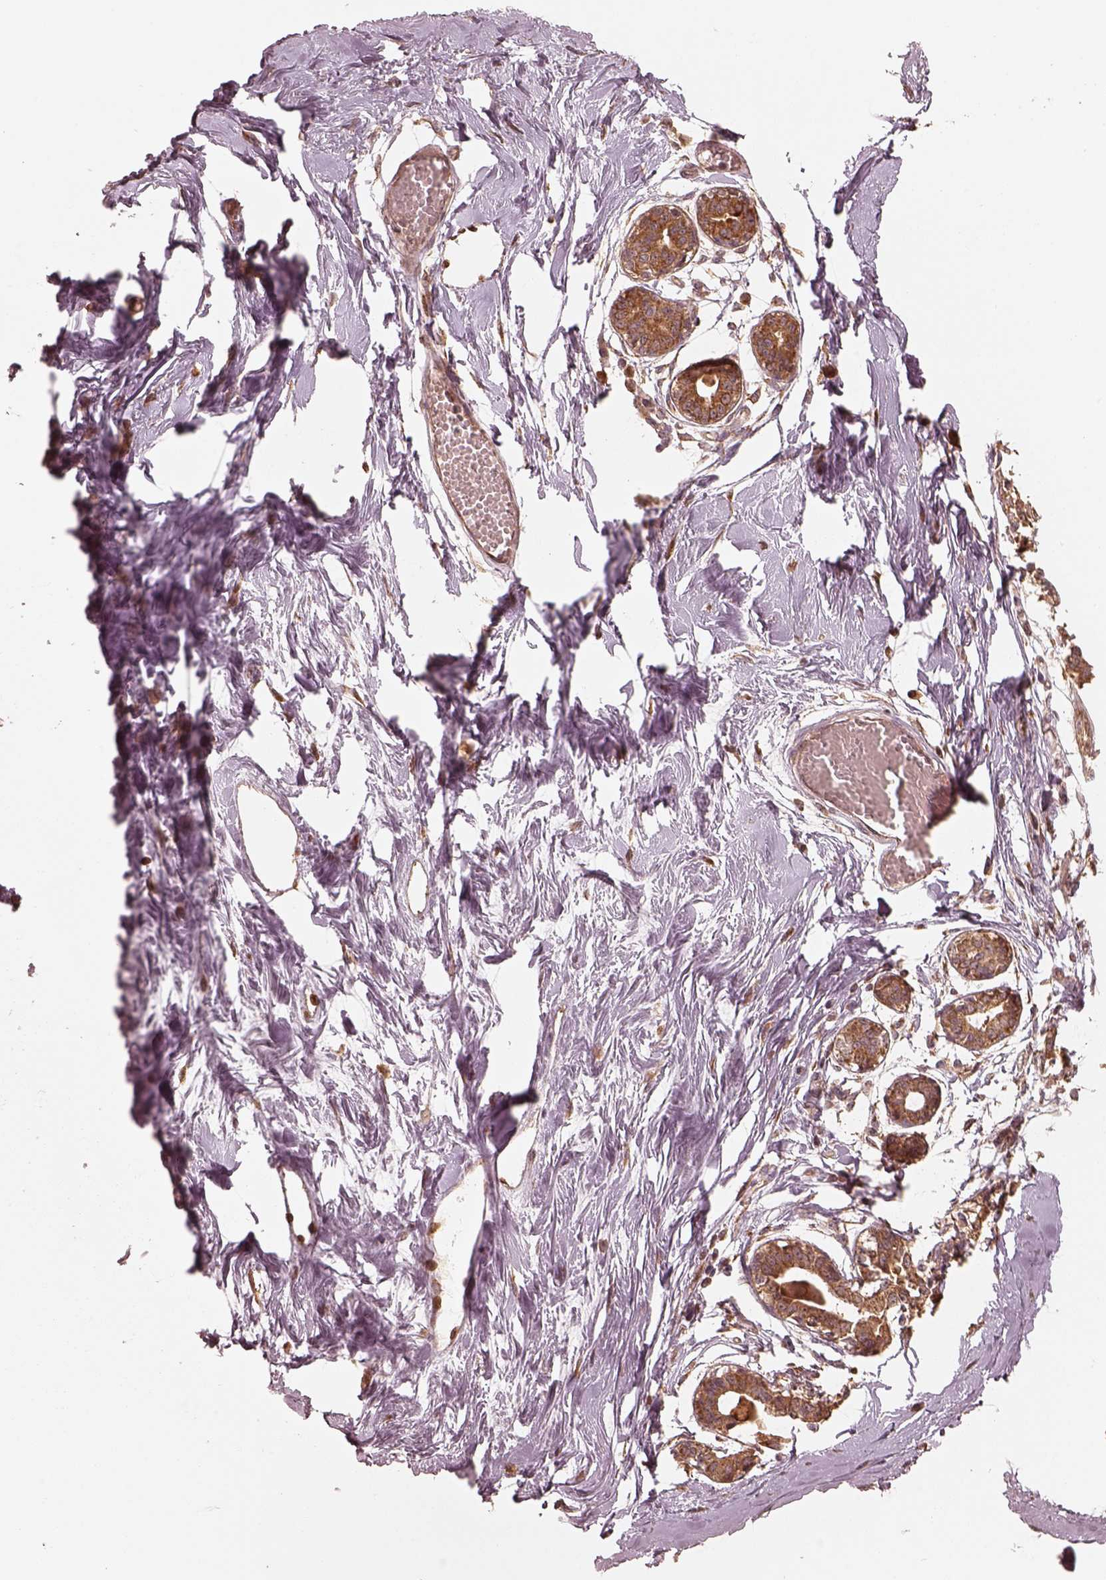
{"staining": {"intensity": "weak", "quantity": ">75%", "location": "cytoplasmic/membranous"}, "tissue": "breast", "cell_type": "Adipocytes", "image_type": "normal", "snomed": [{"axis": "morphology", "description": "Normal tissue, NOS"}, {"axis": "topography", "description": "Breast"}], "caption": "Immunohistochemical staining of unremarkable breast reveals >75% levels of weak cytoplasmic/membranous protein expression in approximately >75% of adipocytes.", "gene": "DNAJC25", "patient": {"sex": "female", "age": 45}}